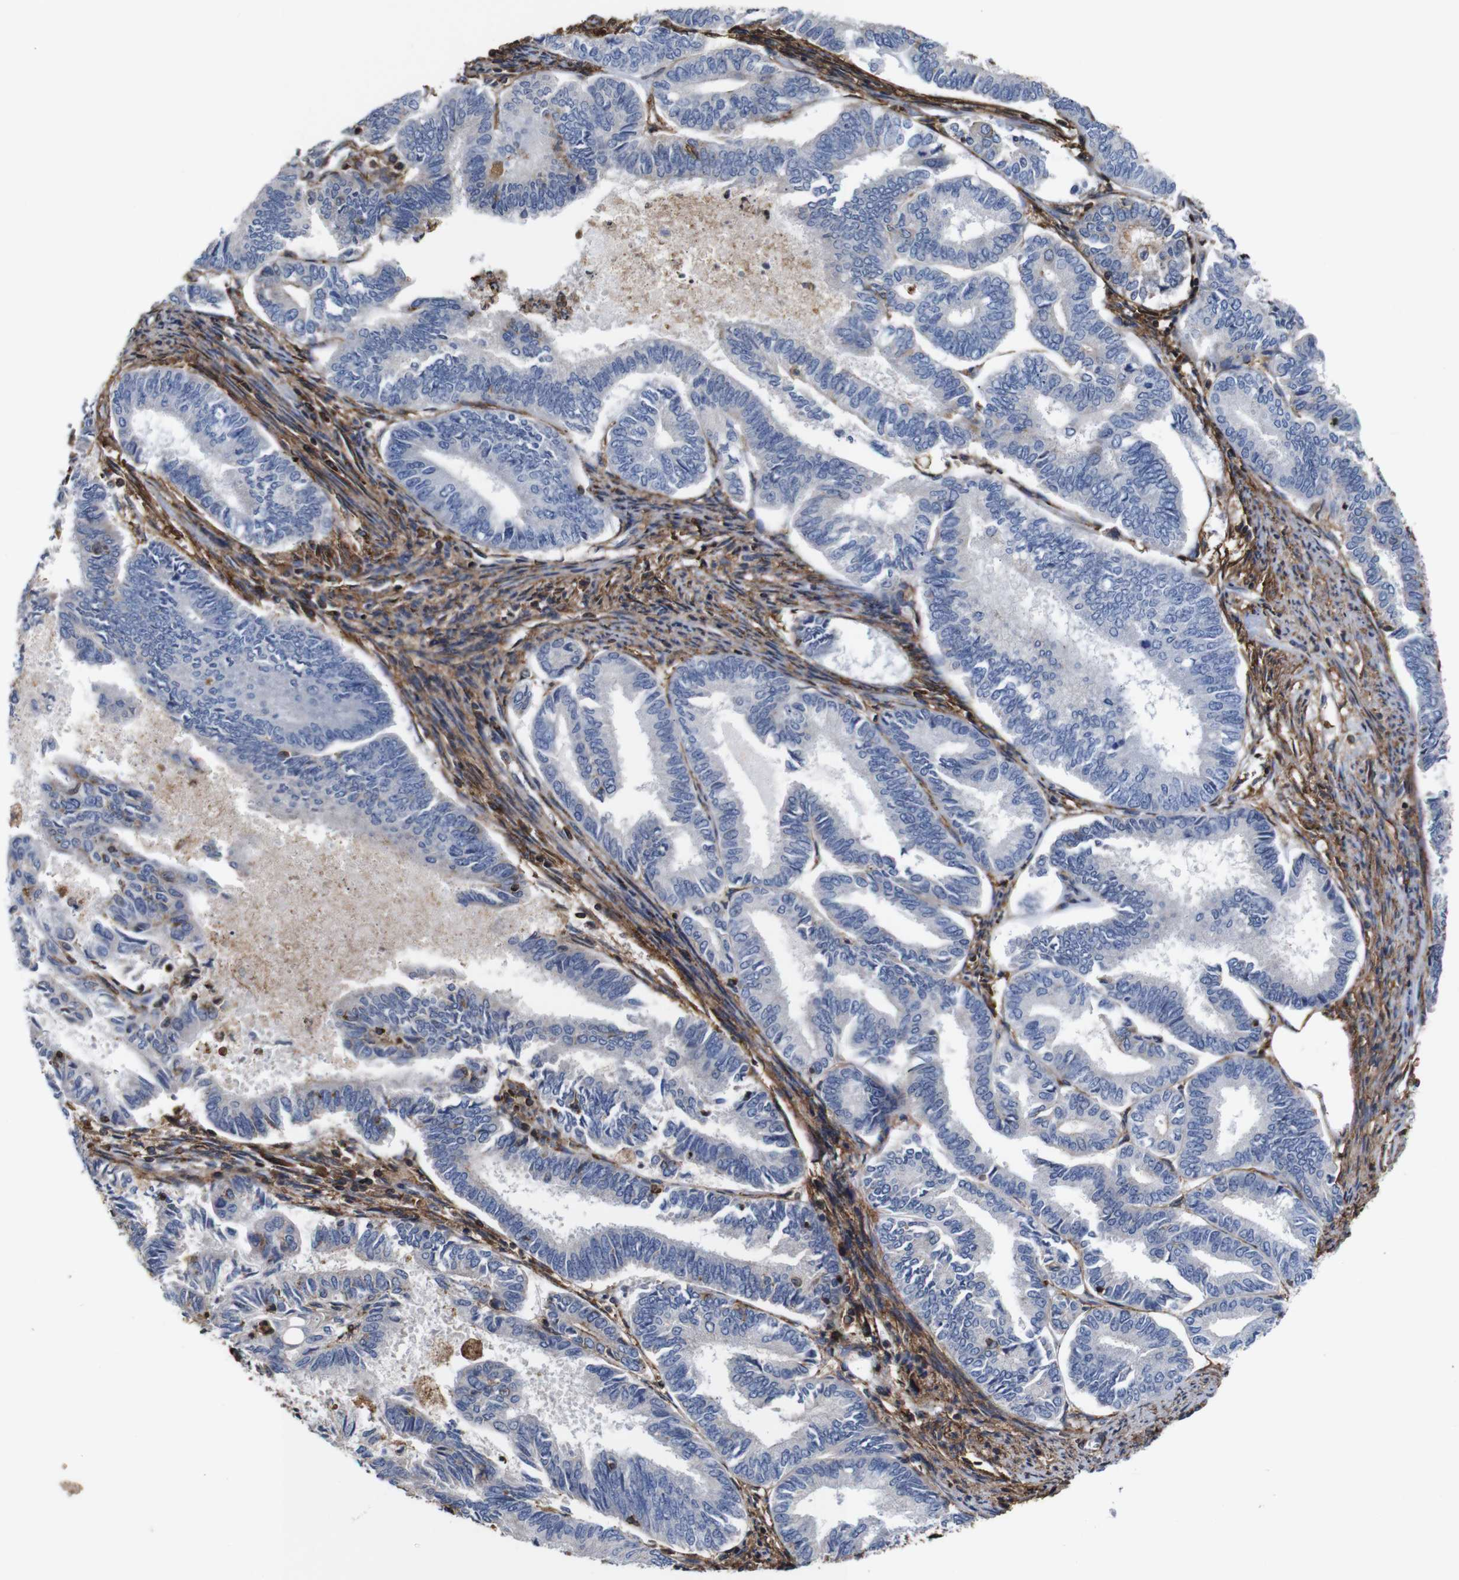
{"staining": {"intensity": "negative", "quantity": "none", "location": "none"}, "tissue": "endometrial cancer", "cell_type": "Tumor cells", "image_type": "cancer", "snomed": [{"axis": "morphology", "description": "Adenocarcinoma, NOS"}, {"axis": "topography", "description": "Endometrium"}], "caption": "Immunohistochemistry micrograph of neoplastic tissue: endometrial cancer (adenocarcinoma) stained with DAB demonstrates no significant protein expression in tumor cells.", "gene": "PI4KA", "patient": {"sex": "female", "age": 86}}